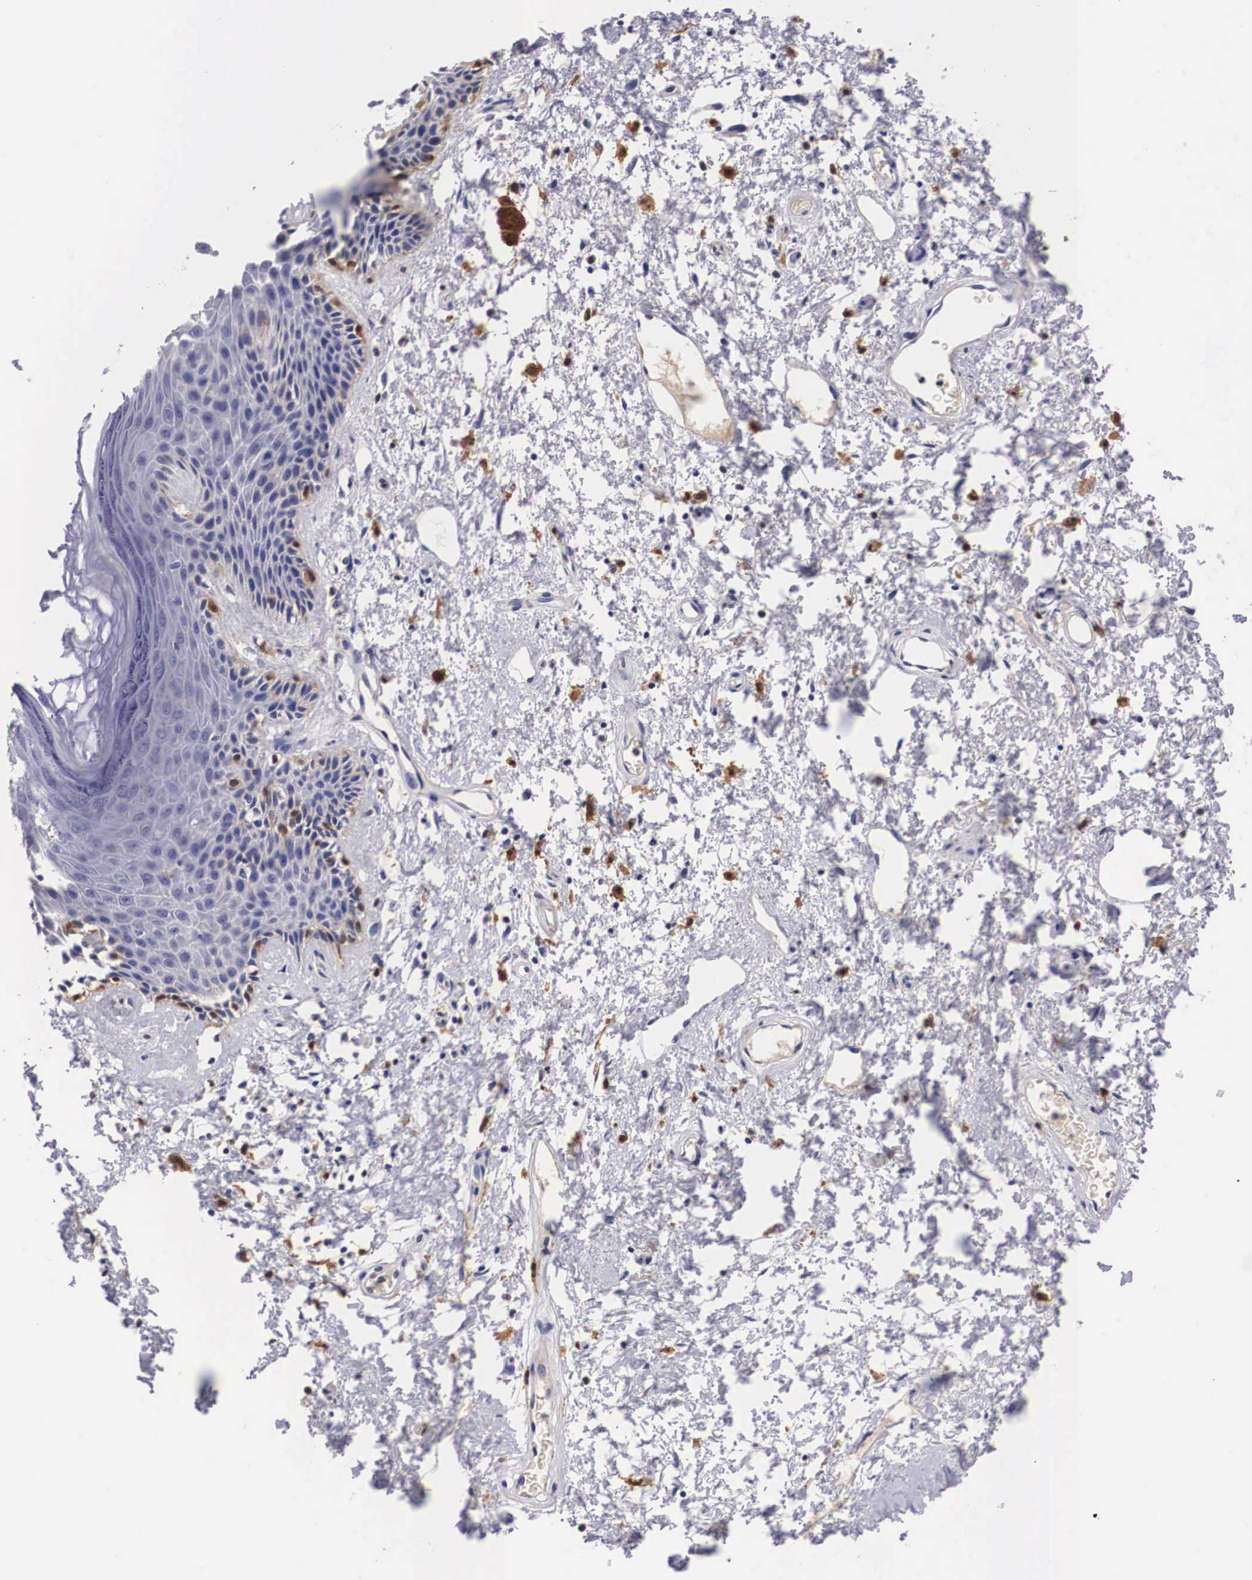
{"staining": {"intensity": "negative", "quantity": "none", "location": "none"}, "tissue": "skin", "cell_type": "Epidermal cells", "image_type": "normal", "snomed": [{"axis": "morphology", "description": "Normal tissue, NOS"}, {"axis": "topography", "description": "Anal"}, {"axis": "topography", "description": "Peripheral nerve tissue"}], "caption": "Immunohistochemistry of benign human skin reveals no expression in epidermal cells. (Brightfield microscopy of DAB immunohistochemistry at high magnification).", "gene": "RENBP", "patient": {"sex": "female", "age": 46}}